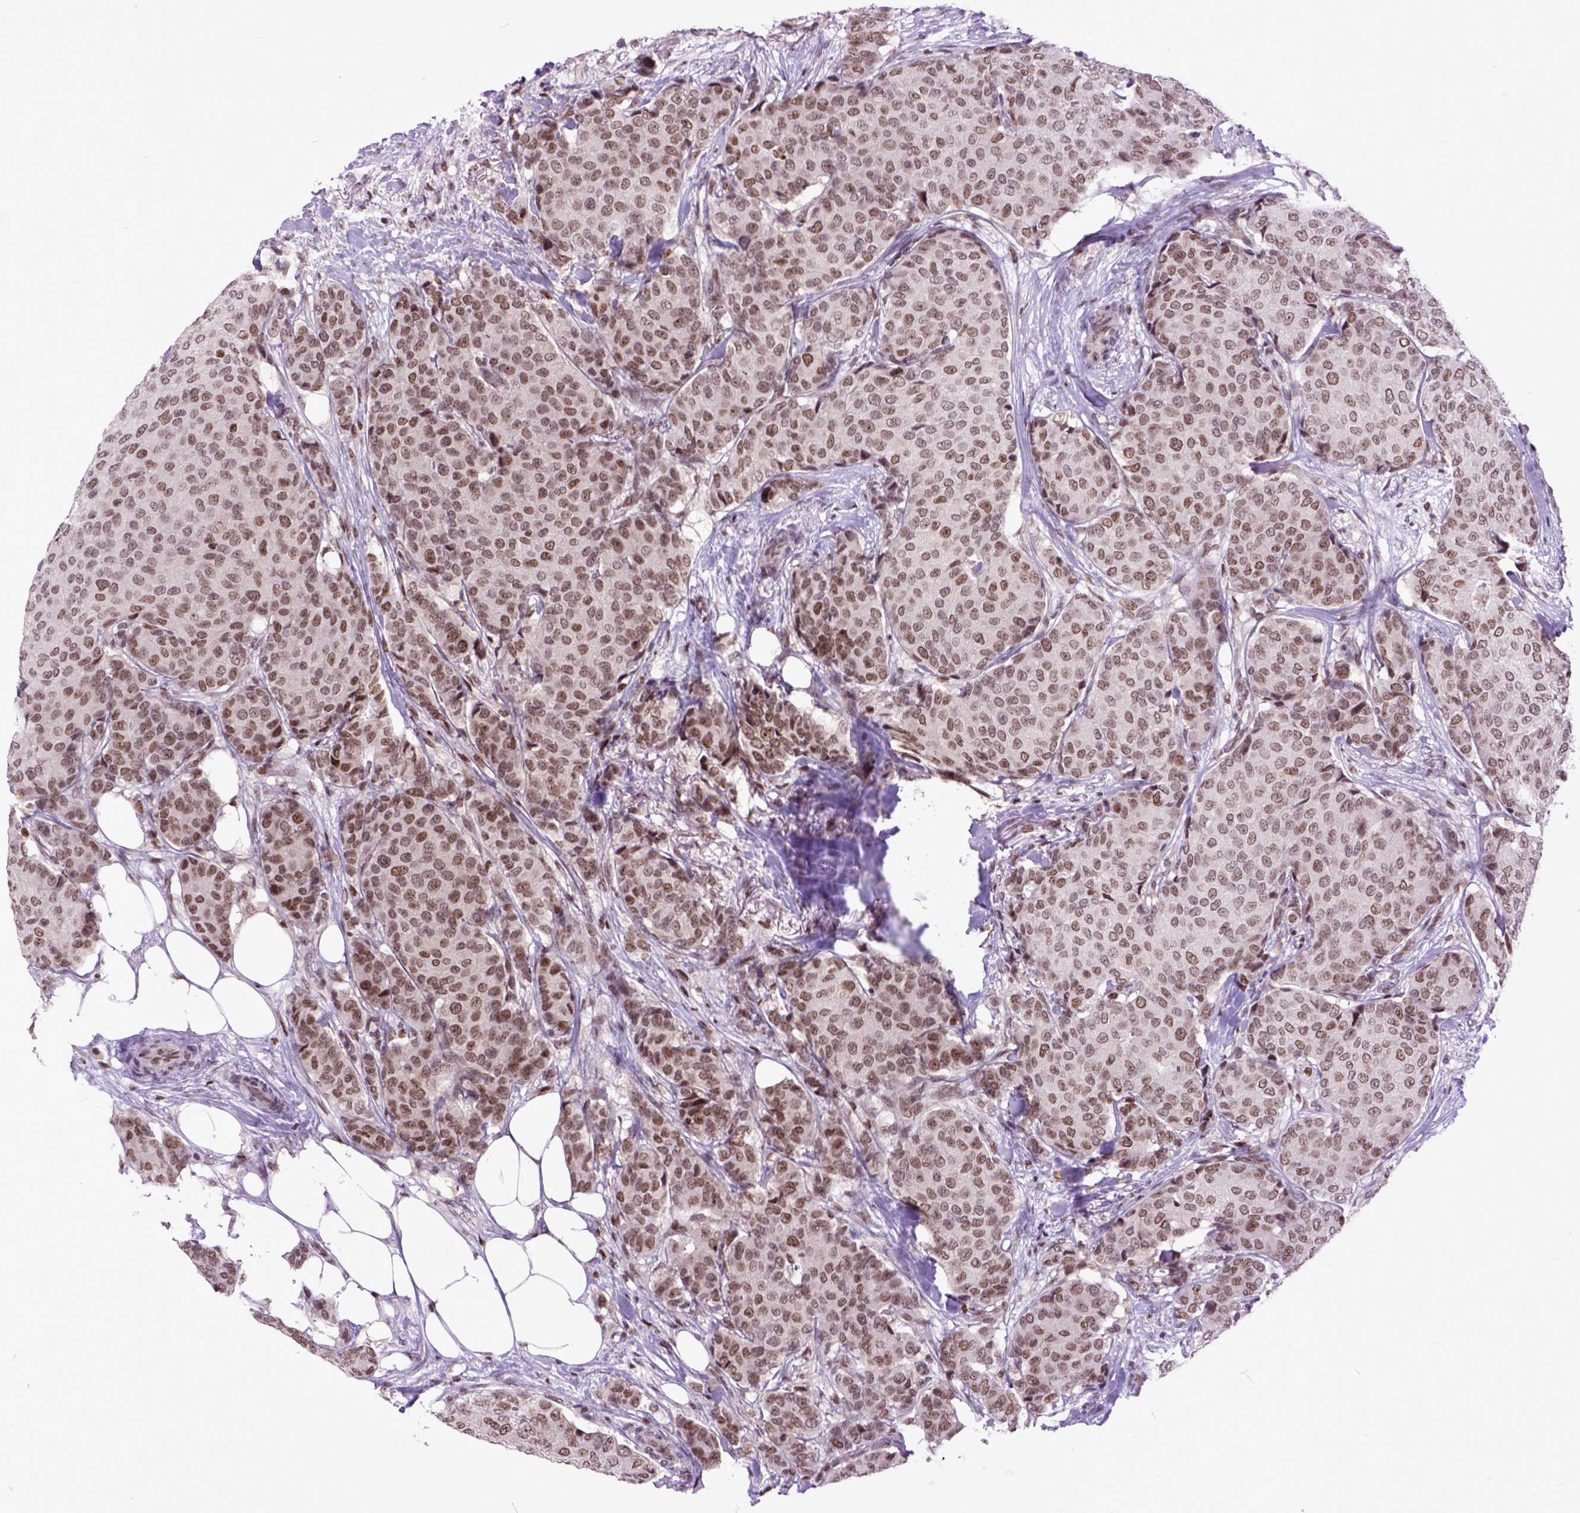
{"staining": {"intensity": "moderate", "quantity": ">75%", "location": "cytoplasmic/membranous,nuclear"}, "tissue": "breast cancer", "cell_type": "Tumor cells", "image_type": "cancer", "snomed": [{"axis": "morphology", "description": "Duct carcinoma"}, {"axis": "topography", "description": "Breast"}], "caption": "This is an image of immunohistochemistry staining of breast cancer, which shows moderate positivity in the cytoplasmic/membranous and nuclear of tumor cells.", "gene": "RCC2", "patient": {"sex": "female", "age": 75}}